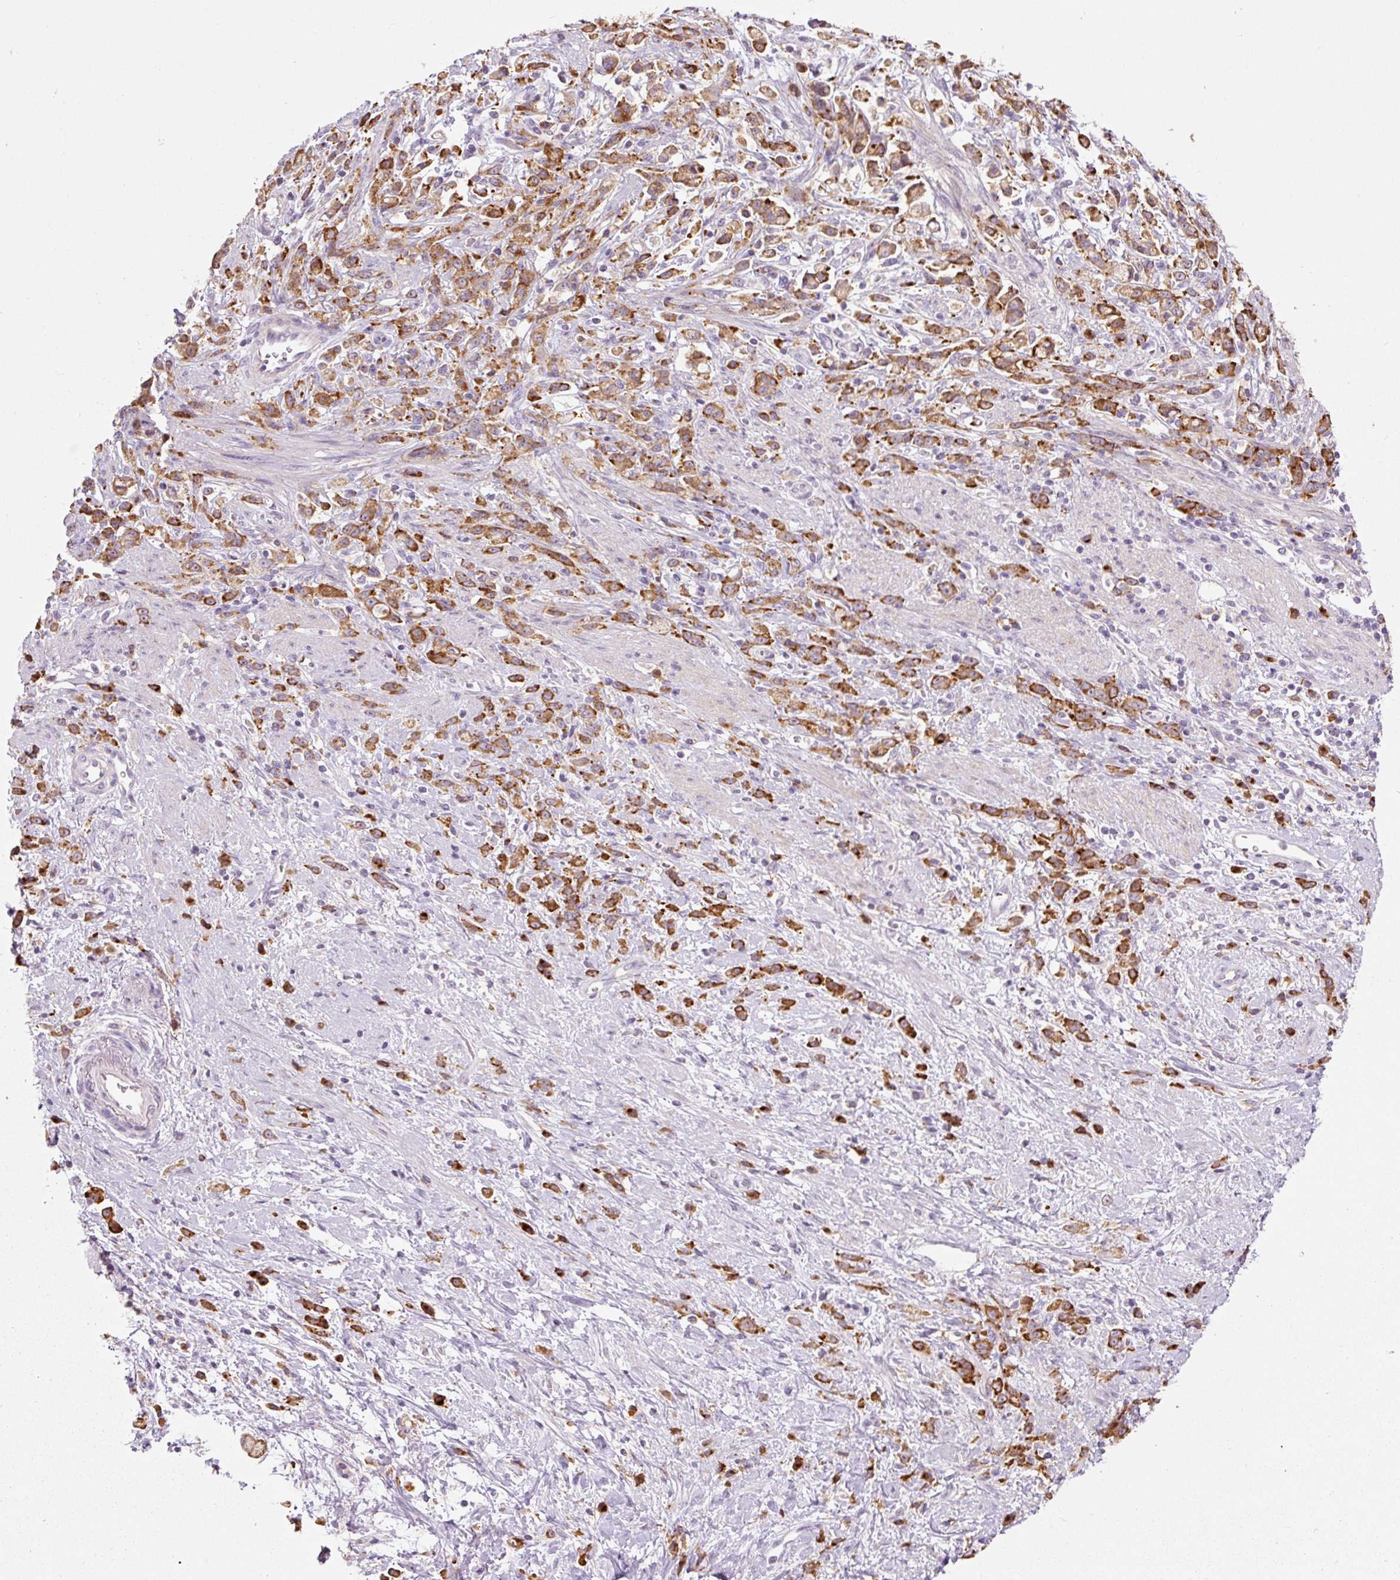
{"staining": {"intensity": "strong", "quantity": ">75%", "location": "cytoplasmic/membranous"}, "tissue": "stomach cancer", "cell_type": "Tumor cells", "image_type": "cancer", "snomed": [{"axis": "morphology", "description": "Adenocarcinoma, NOS"}, {"axis": "topography", "description": "Stomach"}], "caption": "This is an image of IHC staining of stomach adenocarcinoma, which shows strong staining in the cytoplasmic/membranous of tumor cells.", "gene": "HAX1", "patient": {"sex": "female", "age": 60}}